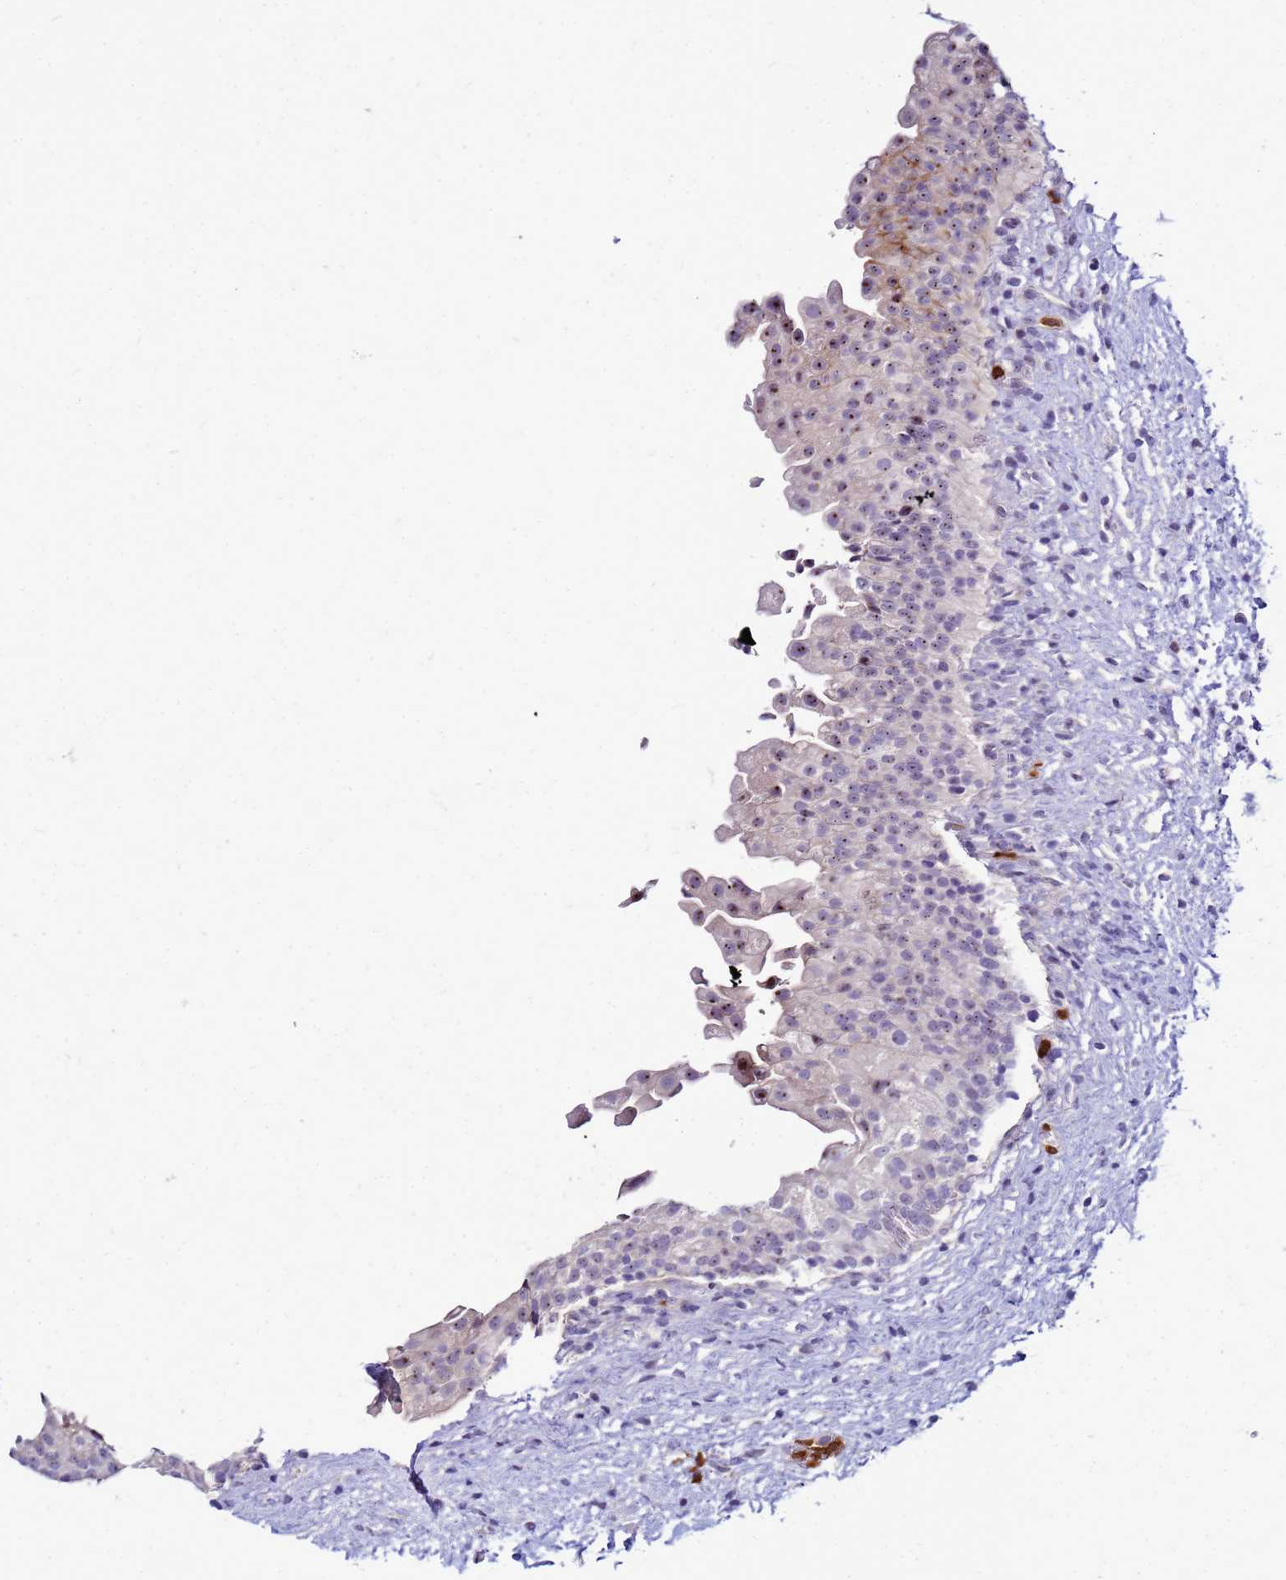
{"staining": {"intensity": "weak", "quantity": "25%-75%", "location": "nuclear"}, "tissue": "urinary bladder", "cell_type": "Urothelial cells", "image_type": "normal", "snomed": [{"axis": "morphology", "description": "Normal tissue, NOS"}, {"axis": "topography", "description": "Urinary bladder"}], "caption": "Approximately 25%-75% of urothelial cells in normal human urinary bladder show weak nuclear protein positivity as visualized by brown immunohistochemical staining.", "gene": "VPS4B", "patient": {"sex": "female", "age": 27}}